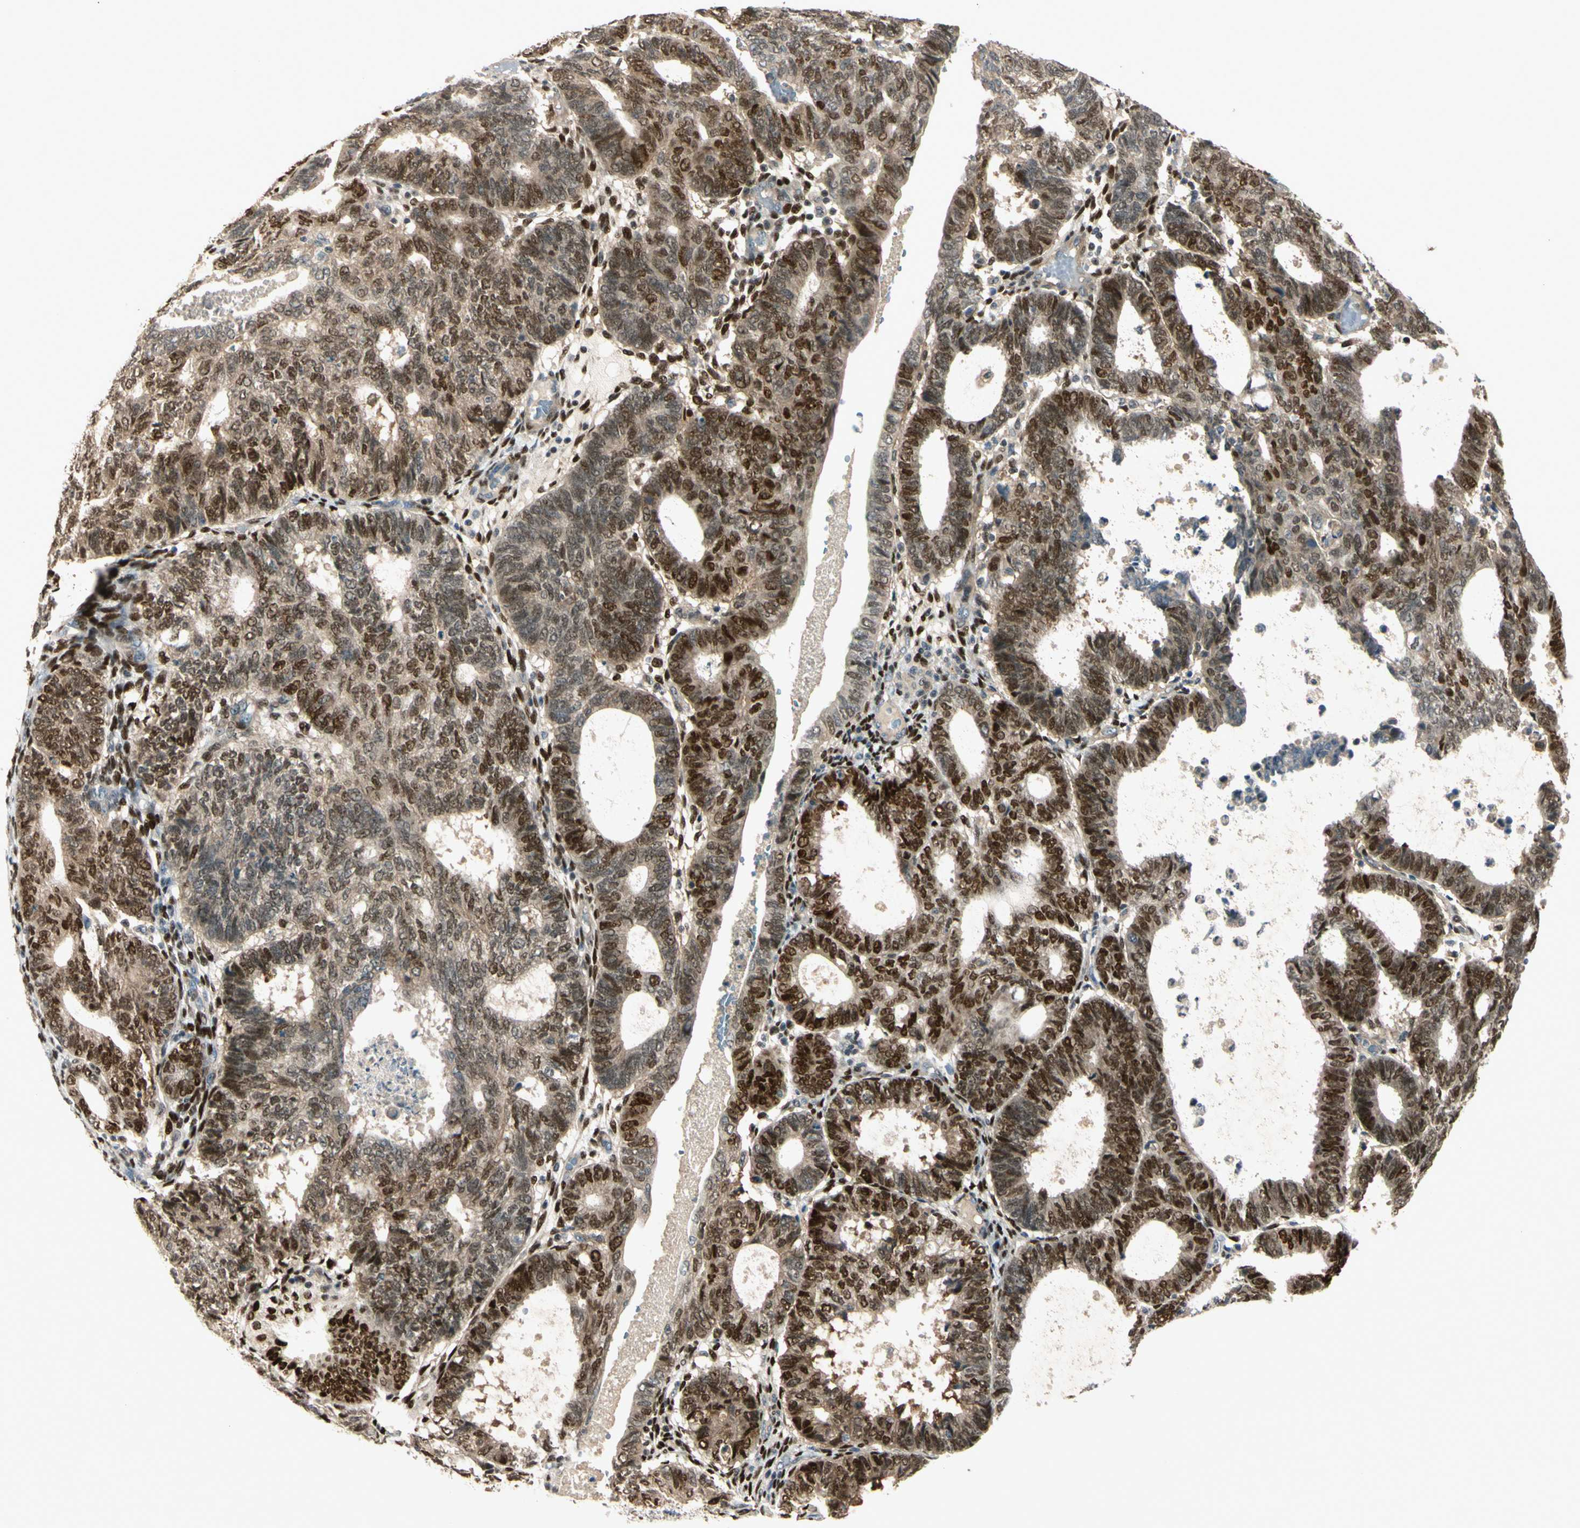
{"staining": {"intensity": "strong", "quantity": ">75%", "location": "cytoplasmic/membranous,nuclear"}, "tissue": "endometrial cancer", "cell_type": "Tumor cells", "image_type": "cancer", "snomed": [{"axis": "morphology", "description": "Adenocarcinoma, NOS"}, {"axis": "topography", "description": "Uterus"}], "caption": "Strong cytoplasmic/membranous and nuclear staining for a protein is appreciated in approximately >75% of tumor cells of endometrial adenocarcinoma using IHC.", "gene": "NFYA", "patient": {"sex": "female", "age": 60}}